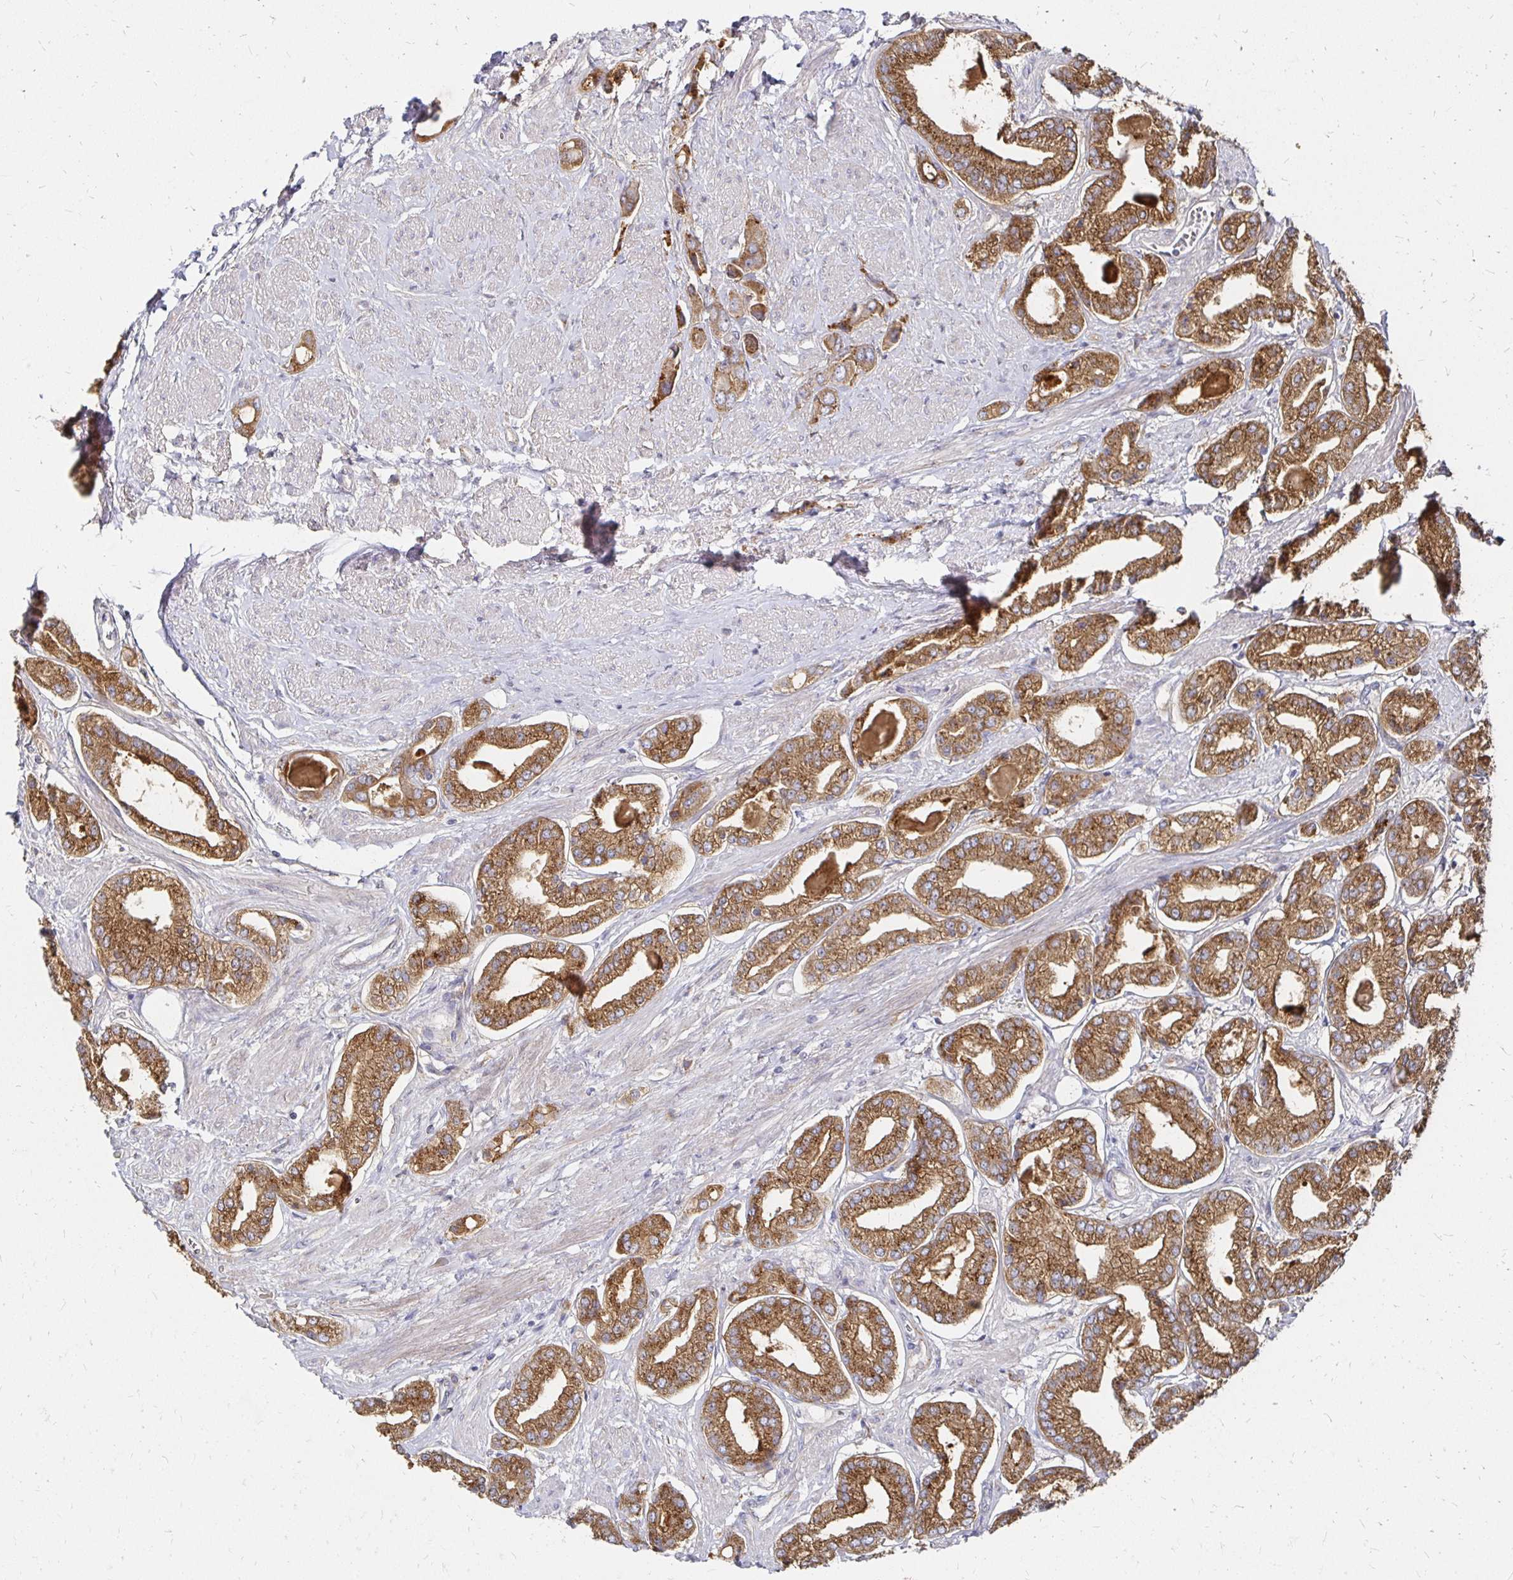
{"staining": {"intensity": "moderate", "quantity": ">75%", "location": "cytoplasmic/membranous"}, "tissue": "prostate cancer", "cell_type": "Tumor cells", "image_type": "cancer", "snomed": [{"axis": "morphology", "description": "Adenocarcinoma, Low grade"}, {"axis": "topography", "description": "Prostate"}], "caption": "Brown immunohistochemical staining in human prostate cancer exhibits moderate cytoplasmic/membranous staining in approximately >75% of tumor cells.", "gene": "NCSTN", "patient": {"sex": "male", "age": 69}}